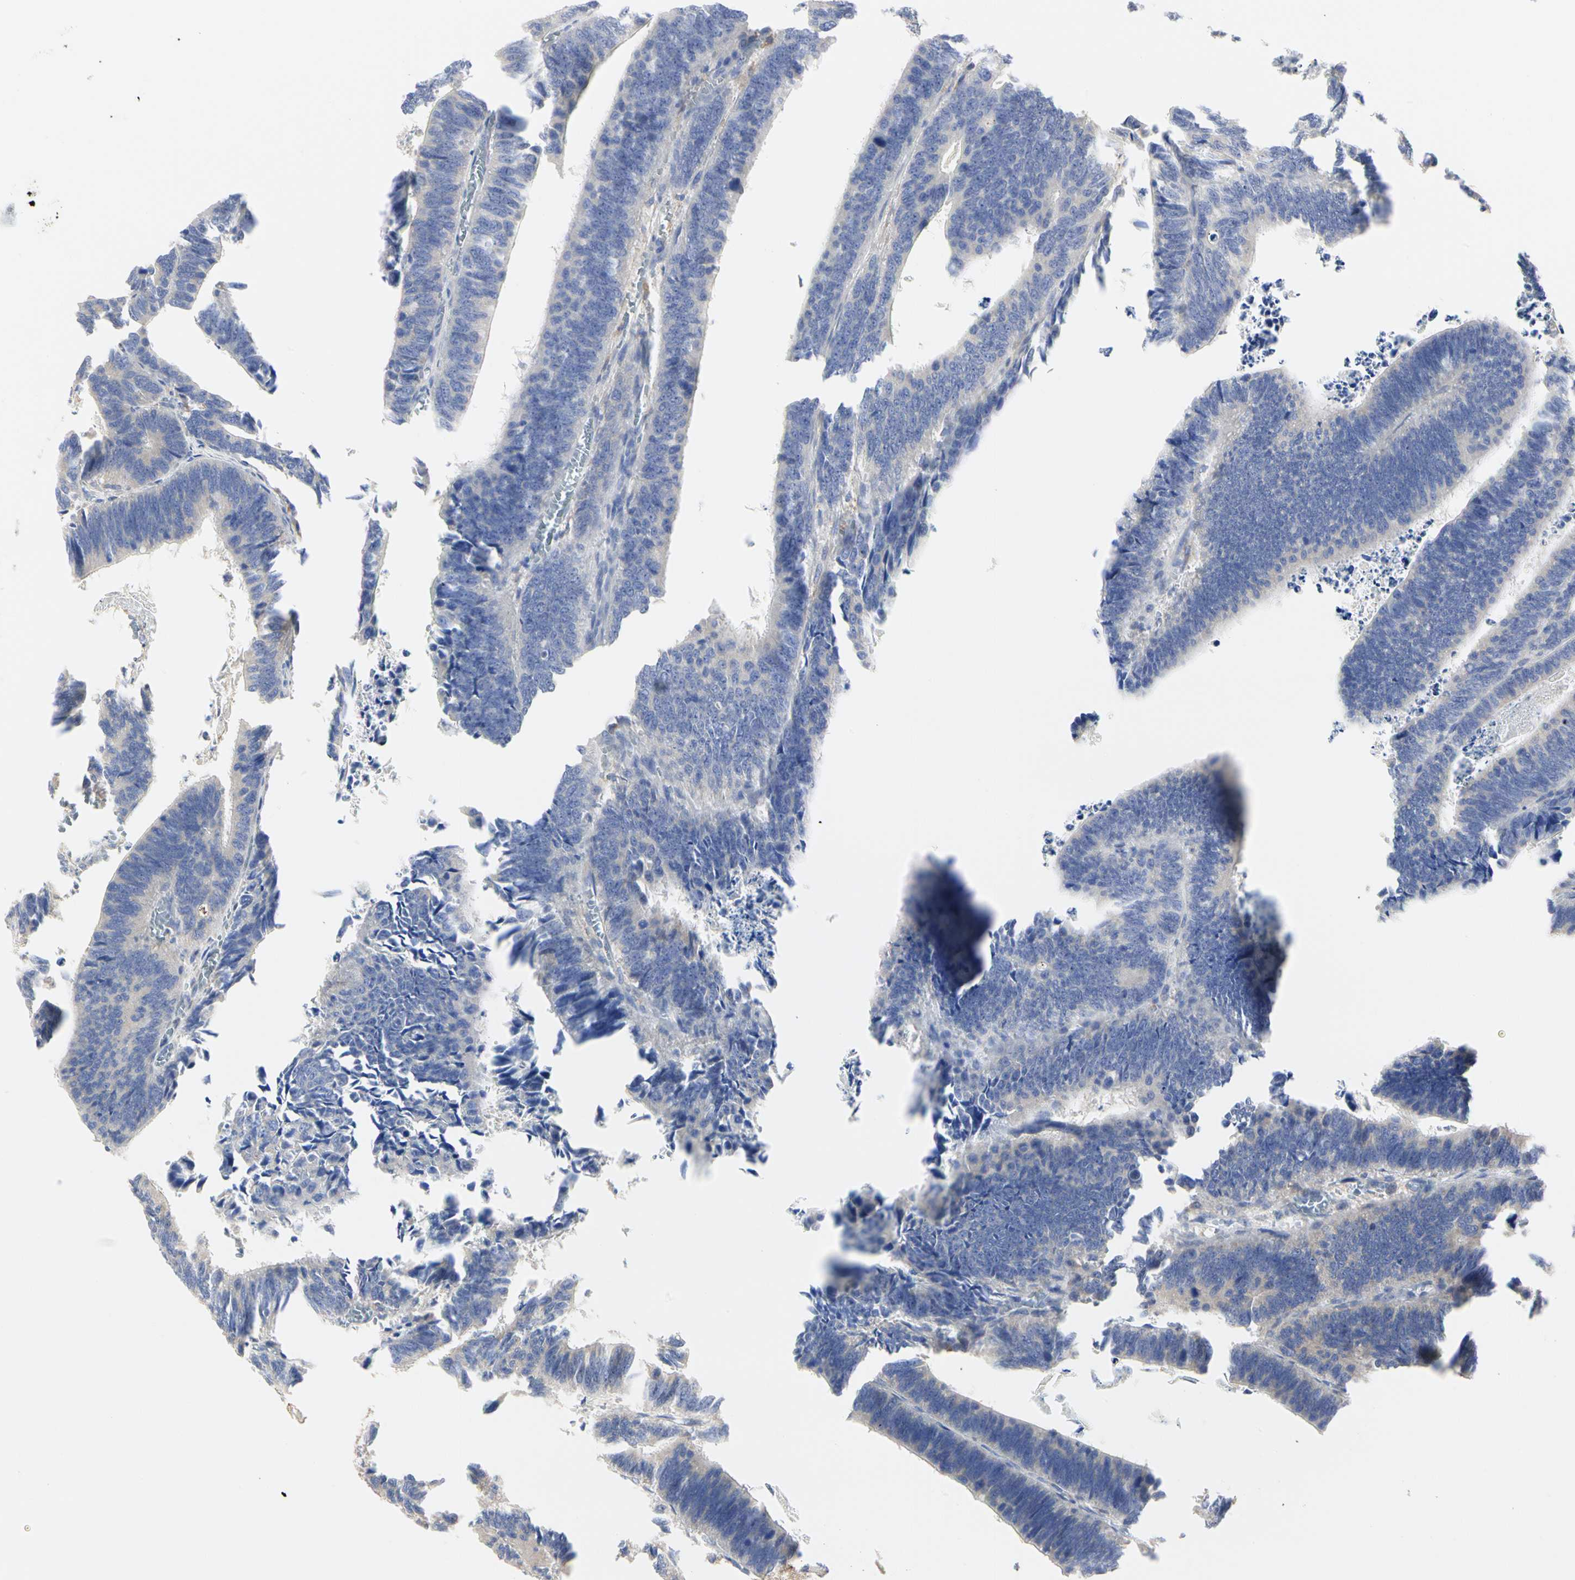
{"staining": {"intensity": "negative", "quantity": "none", "location": "none"}, "tissue": "colorectal cancer", "cell_type": "Tumor cells", "image_type": "cancer", "snomed": [{"axis": "morphology", "description": "Adenocarcinoma, NOS"}, {"axis": "topography", "description": "Colon"}], "caption": "Protein analysis of colorectal cancer (adenocarcinoma) exhibits no significant staining in tumor cells.", "gene": "C3orf52", "patient": {"sex": "male", "age": 72}}